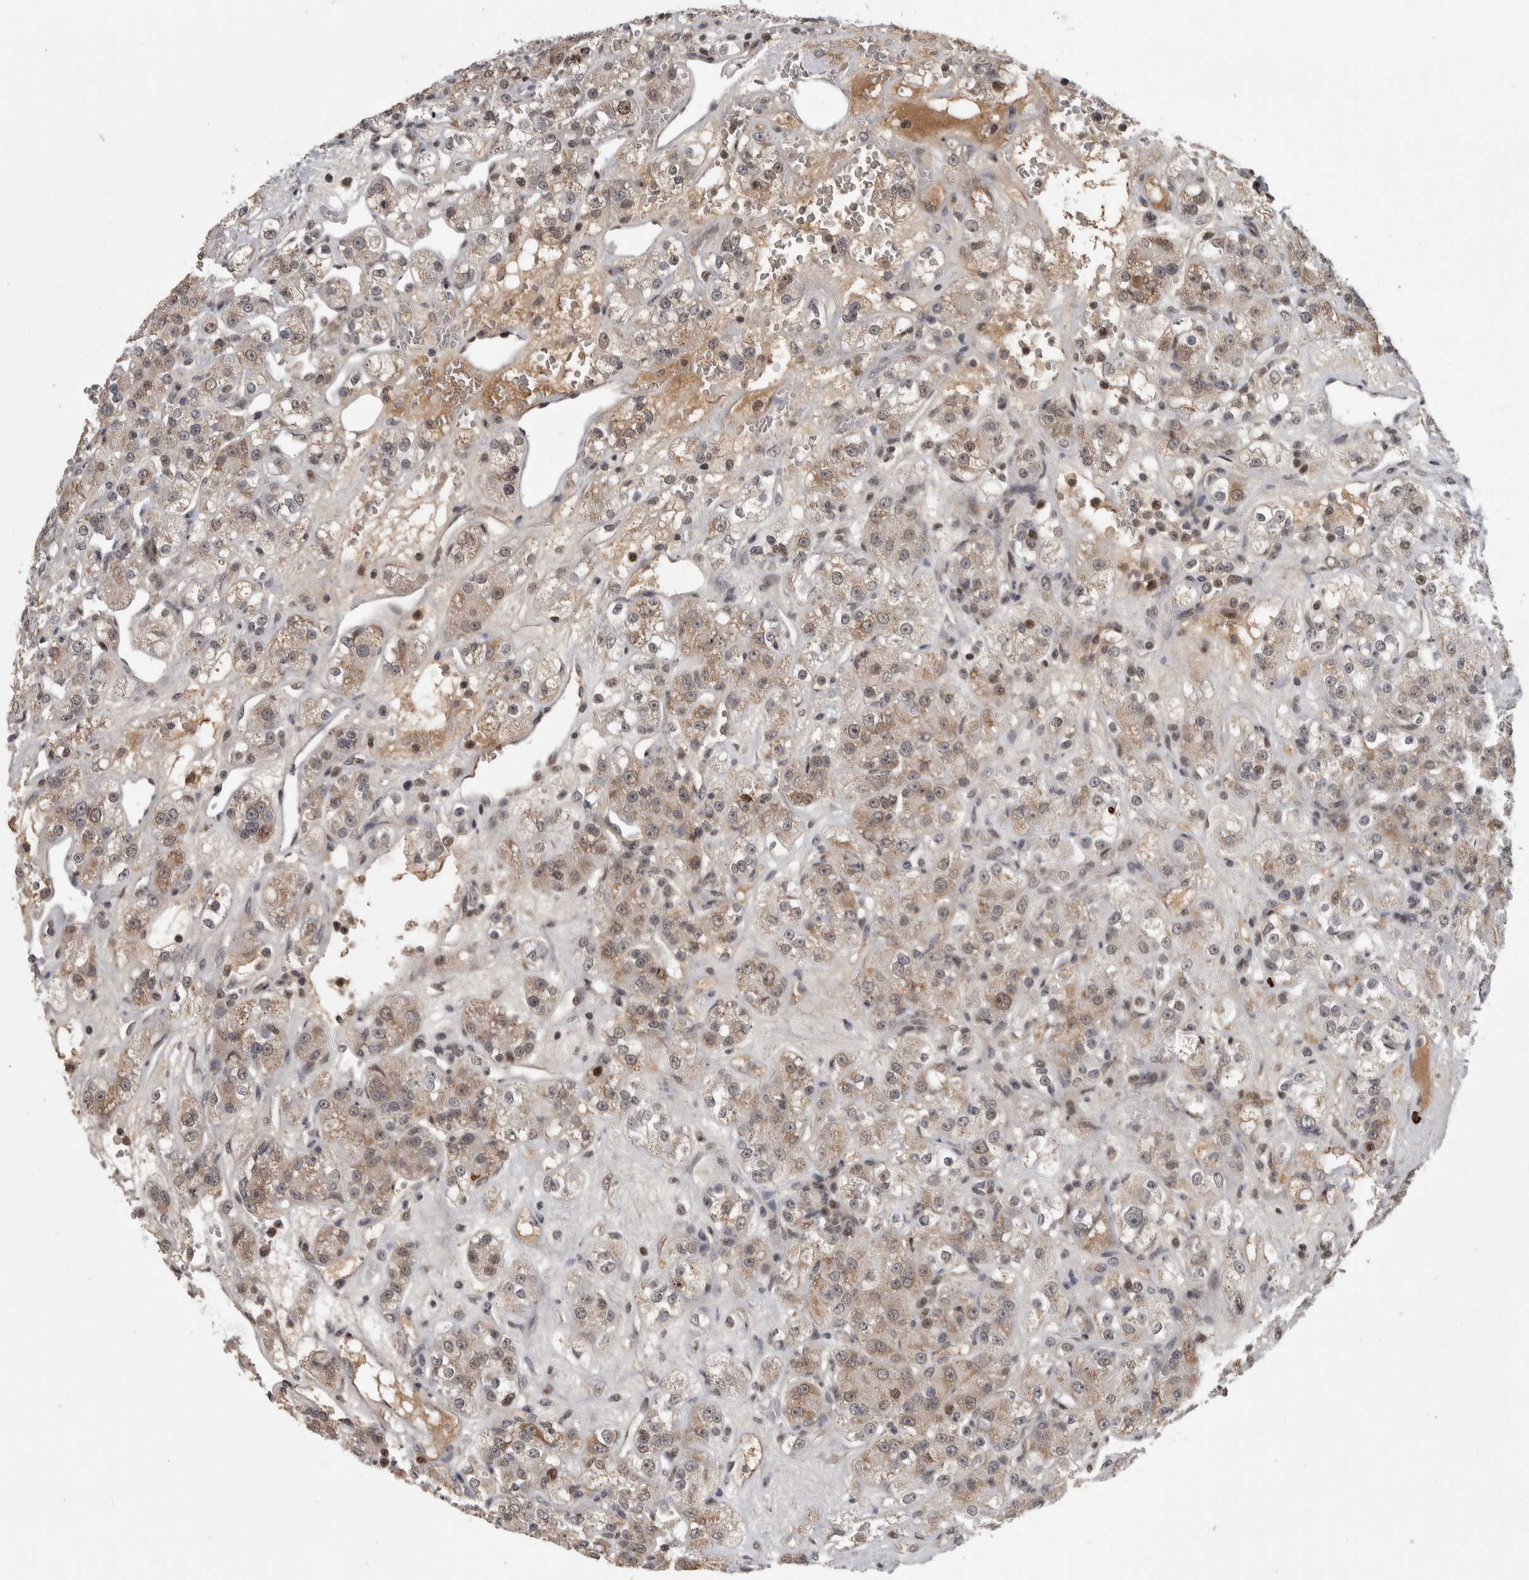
{"staining": {"intensity": "weak", "quantity": "25%-75%", "location": "cytoplasmic/membranous,nuclear"}, "tissue": "renal cancer", "cell_type": "Tumor cells", "image_type": "cancer", "snomed": [{"axis": "morphology", "description": "Normal tissue, NOS"}, {"axis": "morphology", "description": "Adenocarcinoma, NOS"}, {"axis": "topography", "description": "Kidney"}], "caption": "There is low levels of weak cytoplasmic/membranous and nuclear expression in tumor cells of adenocarcinoma (renal), as demonstrated by immunohistochemical staining (brown color).", "gene": "ZNF592", "patient": {"sex": "male", "age": 61}}